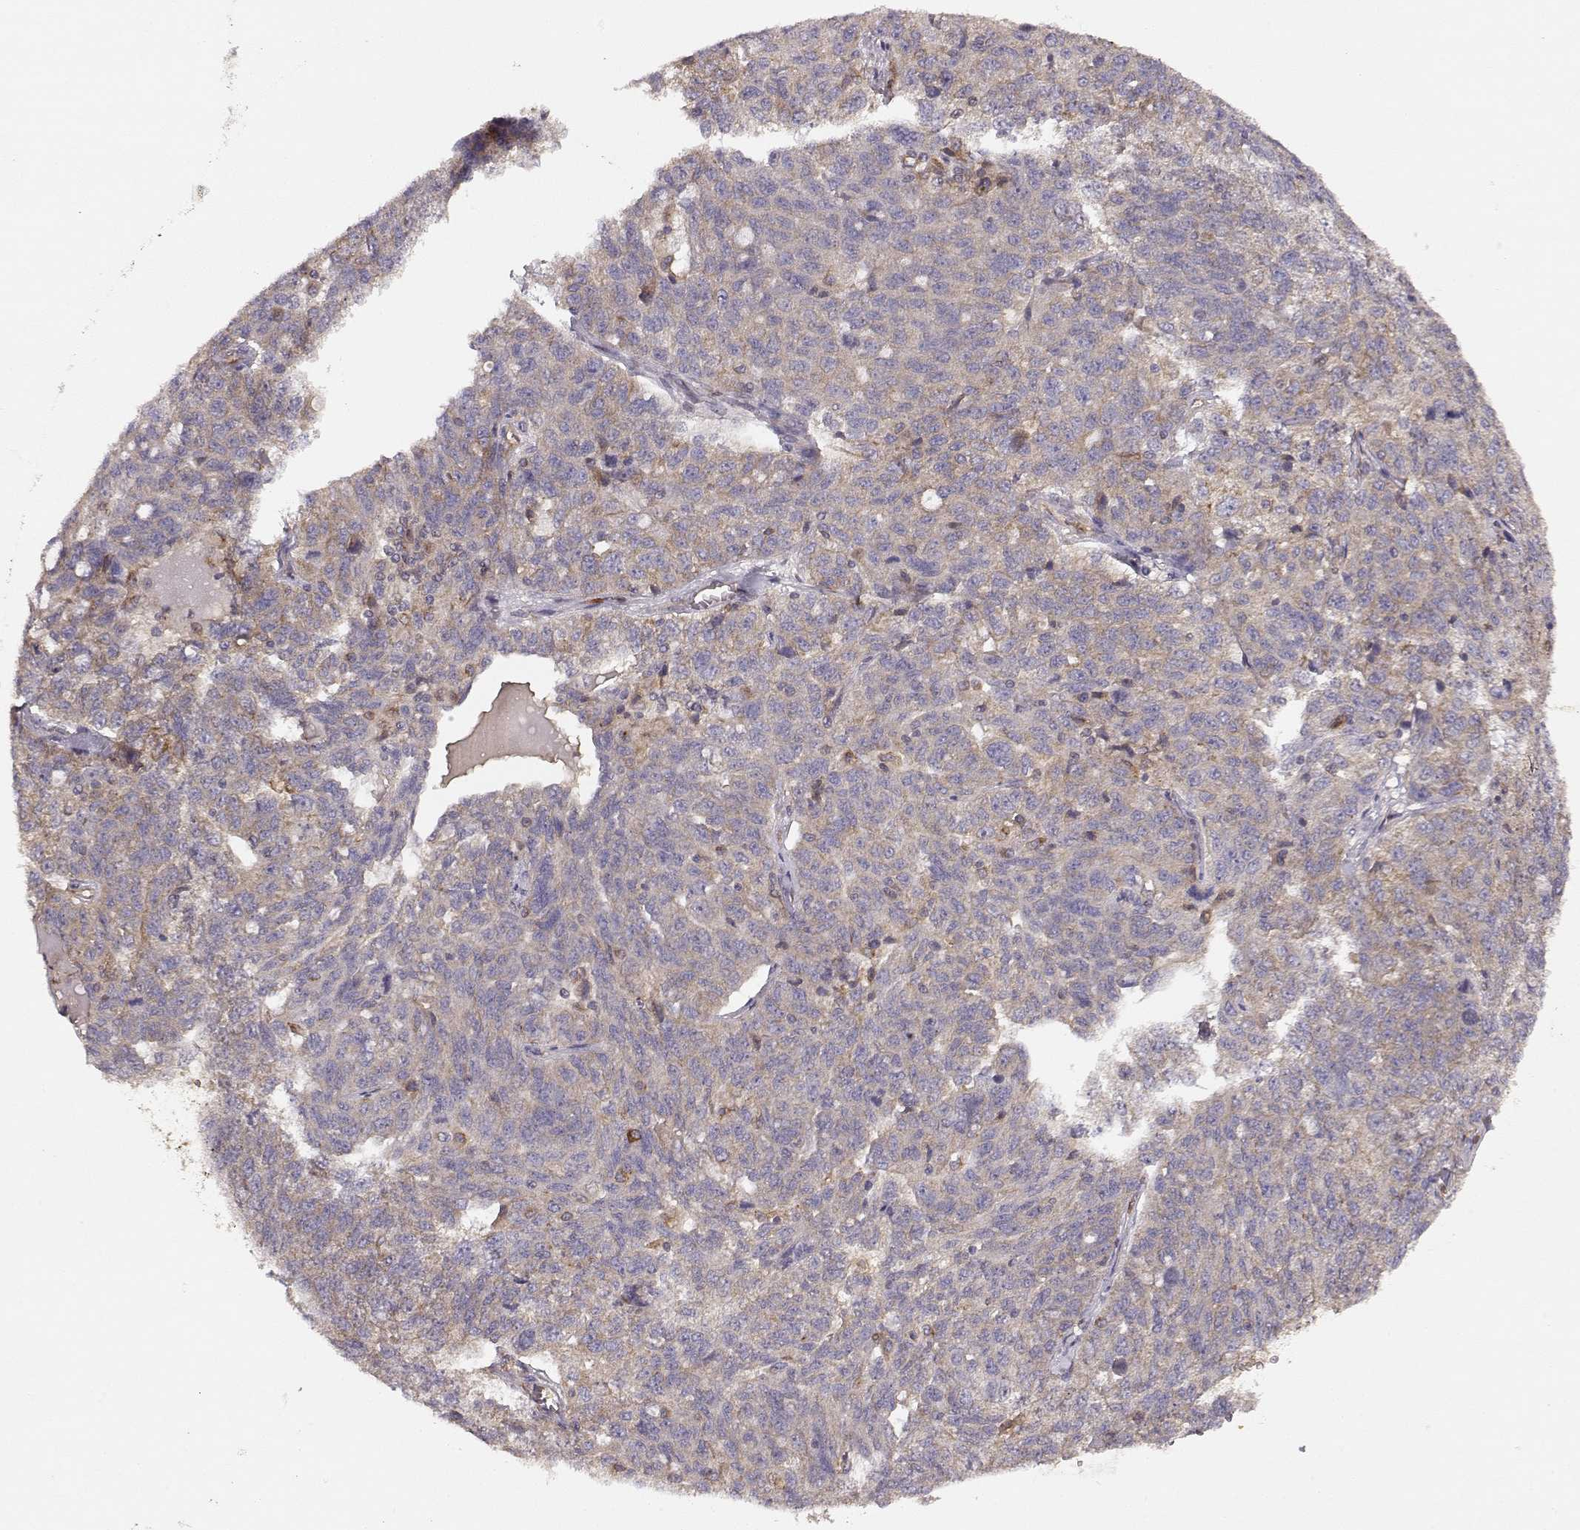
{"staining": {"intensity": "weak", "quantity": ">75%", "location": "cytoplasmic/membranous"}, "tissue": "ovarian cancer", "cell_type": "Tumor cells", "image_type": "cancer", "snomed": [{"axis": "morphology", "description": "Cystadenocarcinoma, serous, NOS"}, {"axis": "topography", "description": "Ovary"}], "caption": "Immunohistochemistry (IHC) photomicrograph of neoplastic tissue: human ovarian serous cystadenocarcinoma stained using immunohistochemistry (IHC) displays low levels of weak protein expression localized specifically in the cytoplasmic/membranous of tumor cells, appearing as a cytoplasmic/membranous brown color.", "gene": "ARHGEF2", "patient": {"sex": "female", "age": 71}}